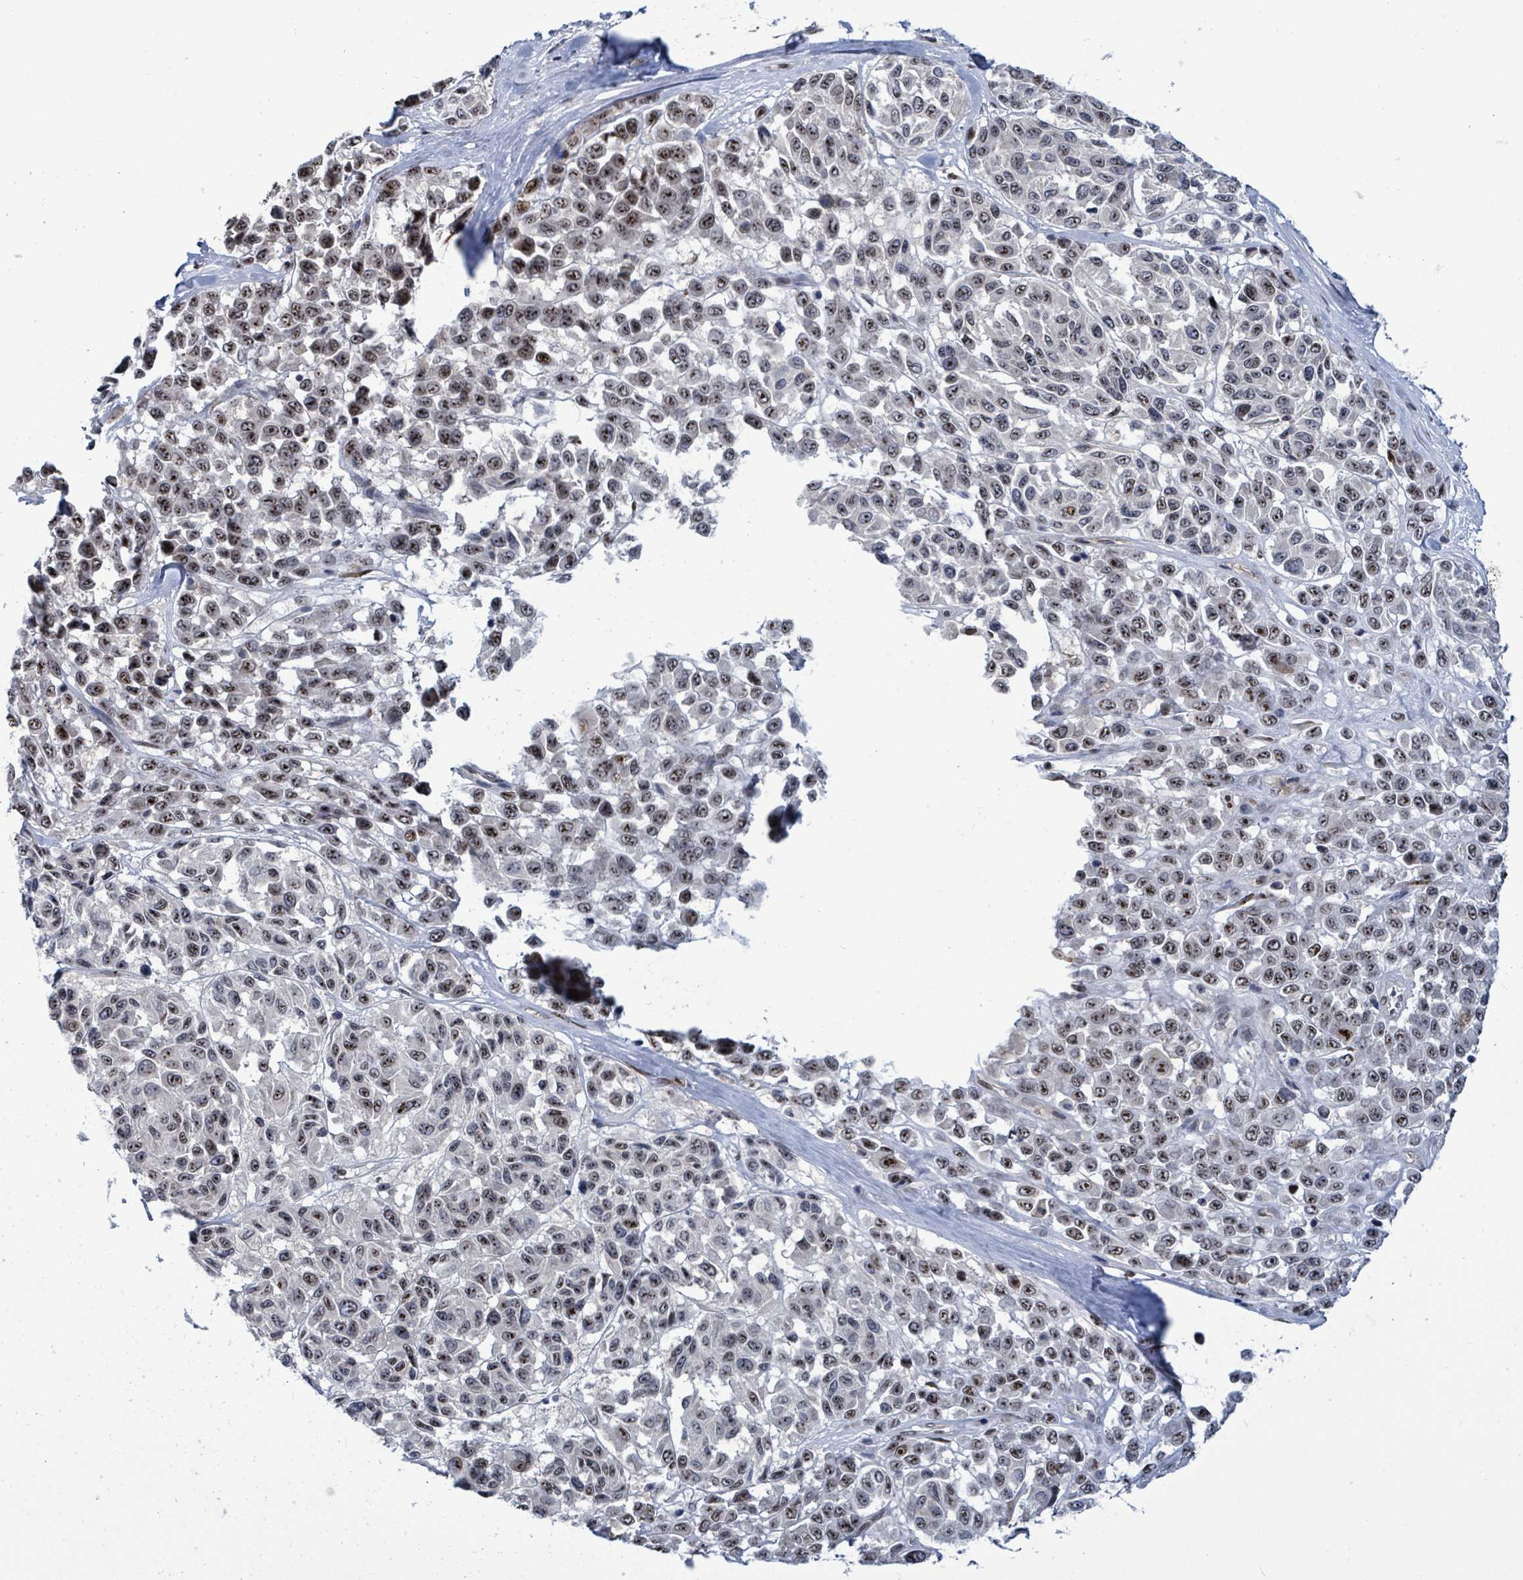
{"staining": {"intensity": "moderate", "quantity": ">75%", "location": "nuclear"}, "tissue": "melanoma", "cell_type": "Tumor cells", "image_type": "cancer", "snomed": [{"axis": "morphology", "description": "Malignant melanoma, NOS"}, {"axis": "topography", "description": "Skin"}], "caption": "Immunohistochemical staining of malignant melanoma displays medium levels of moderate nuclear protein positivity in approximately >75% of tumor cells.", "gene": "RRN3", "patient": {"sex": "female", "age": 66}}